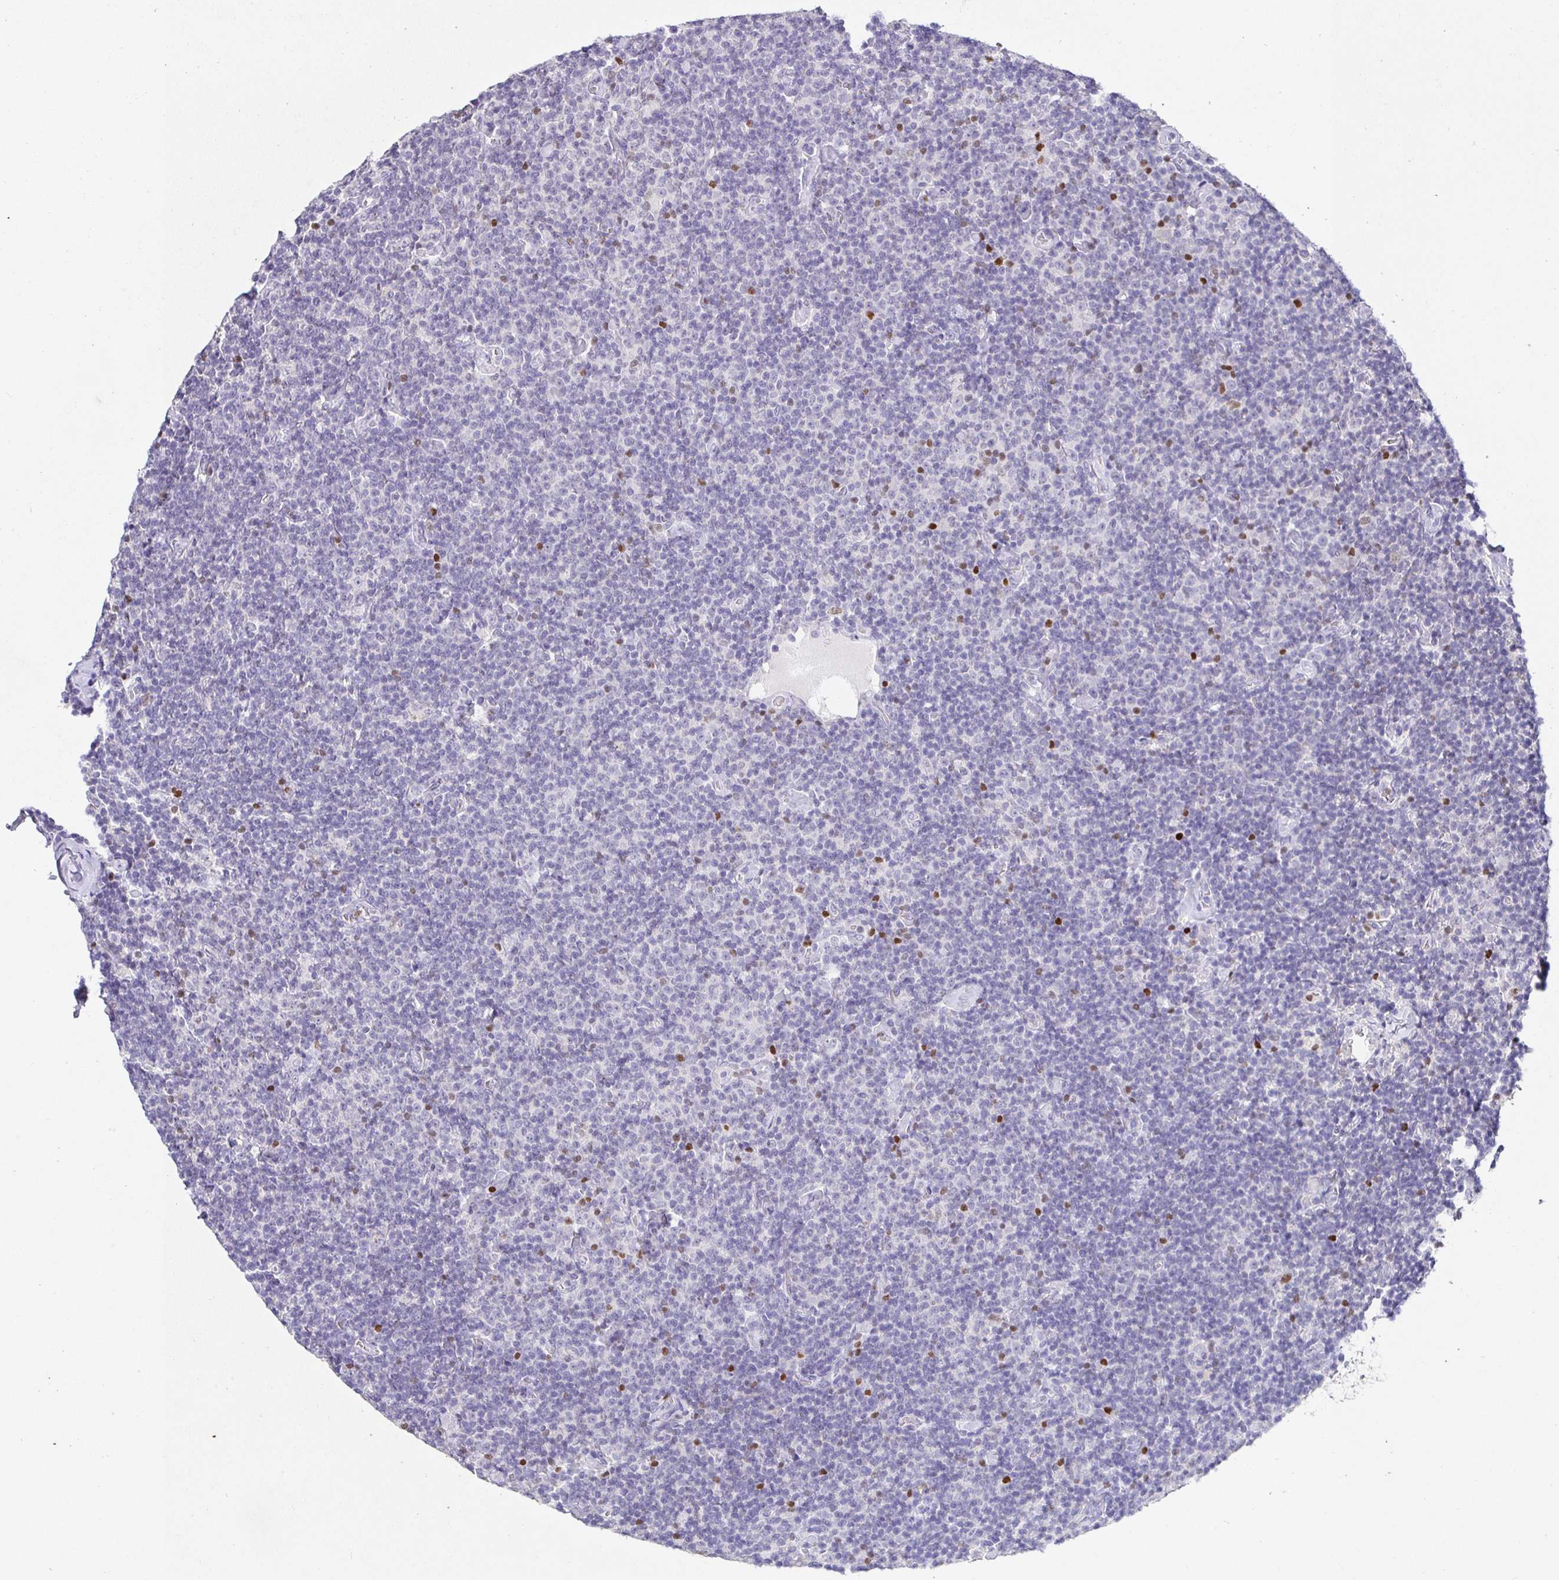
{"staining": {"intensity": "negative", "quantity": "none", "location": "none"}, "tissue": "lymphoma", "cell_type": "Tumor cells", "image_type": "cancer", "snomed": [{"axis": "morphology", "description": "Malignant lymphoma, non-Hodgkin's type, Low grade"}, {"axis": "topography", "description": "Lymph node"}], "caption": "IHC histopathology image of neoplastic tissue: lymphoma stained with DAB (3,3'-diaminobenzidine) reveals no significant protein positivity in tumor cells. (DAB immunohistochemistry with hematoxylin counter stain).", "gene": "SATB1", "patient": {"sex": "male", "age": 81}}